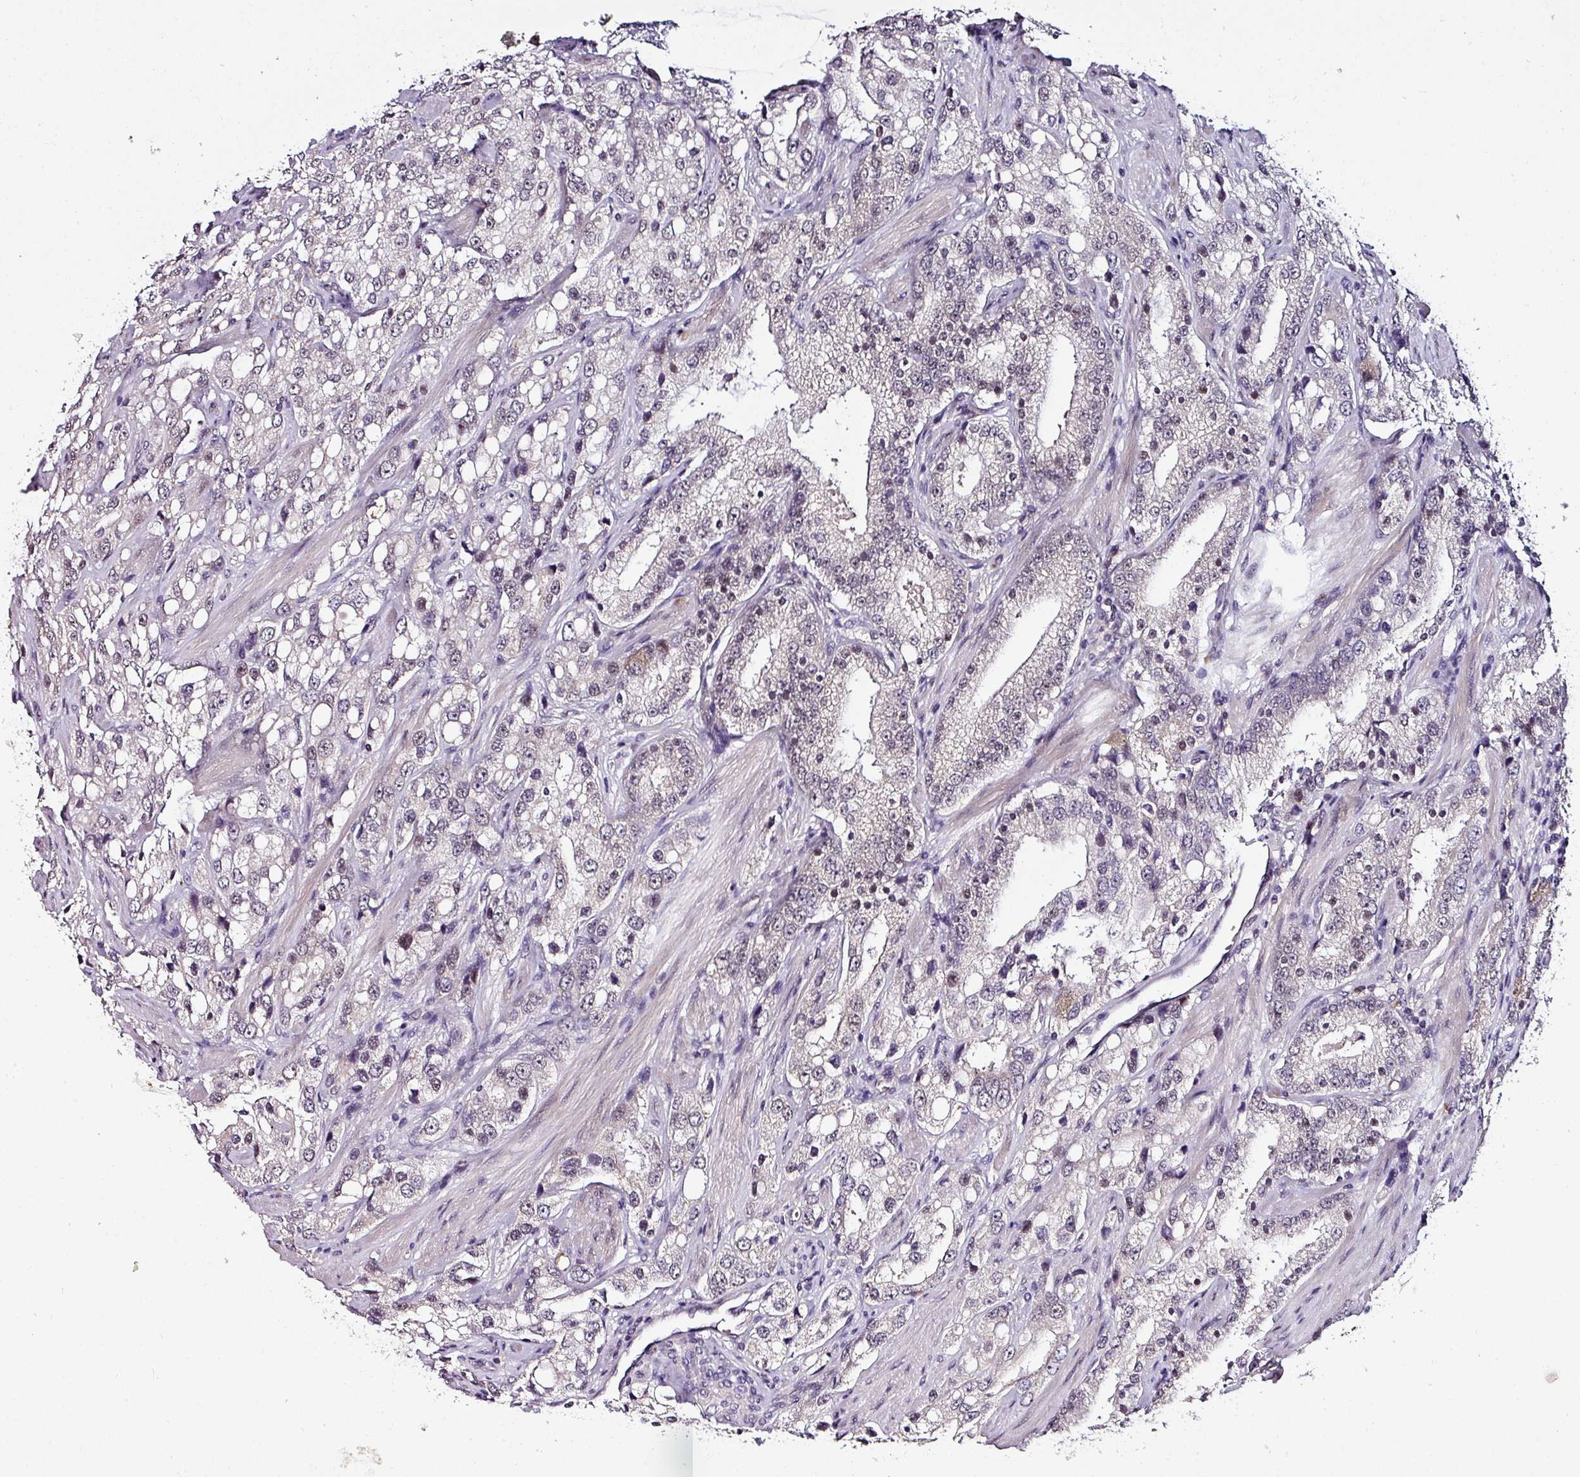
{"staining": {"intensity": "negative", "quantity": "none", "location": "none"}, "tissue": "prostate cancer", "cell_type": "Tumor cells", "image_type": "cancer", "snomed": [{"axis": "morphology", "description": "Adenocarcinoma, High grade"}, {"axis": "topography", "description": "Prostate"}], "caption": "Immunohistochemistry histopathology image of human prostate cancer stained for a protein (brown), which shows no expression in tumor cells.", "gene": "NAPSA", "patient": {"sex": "male", "age": 66}}